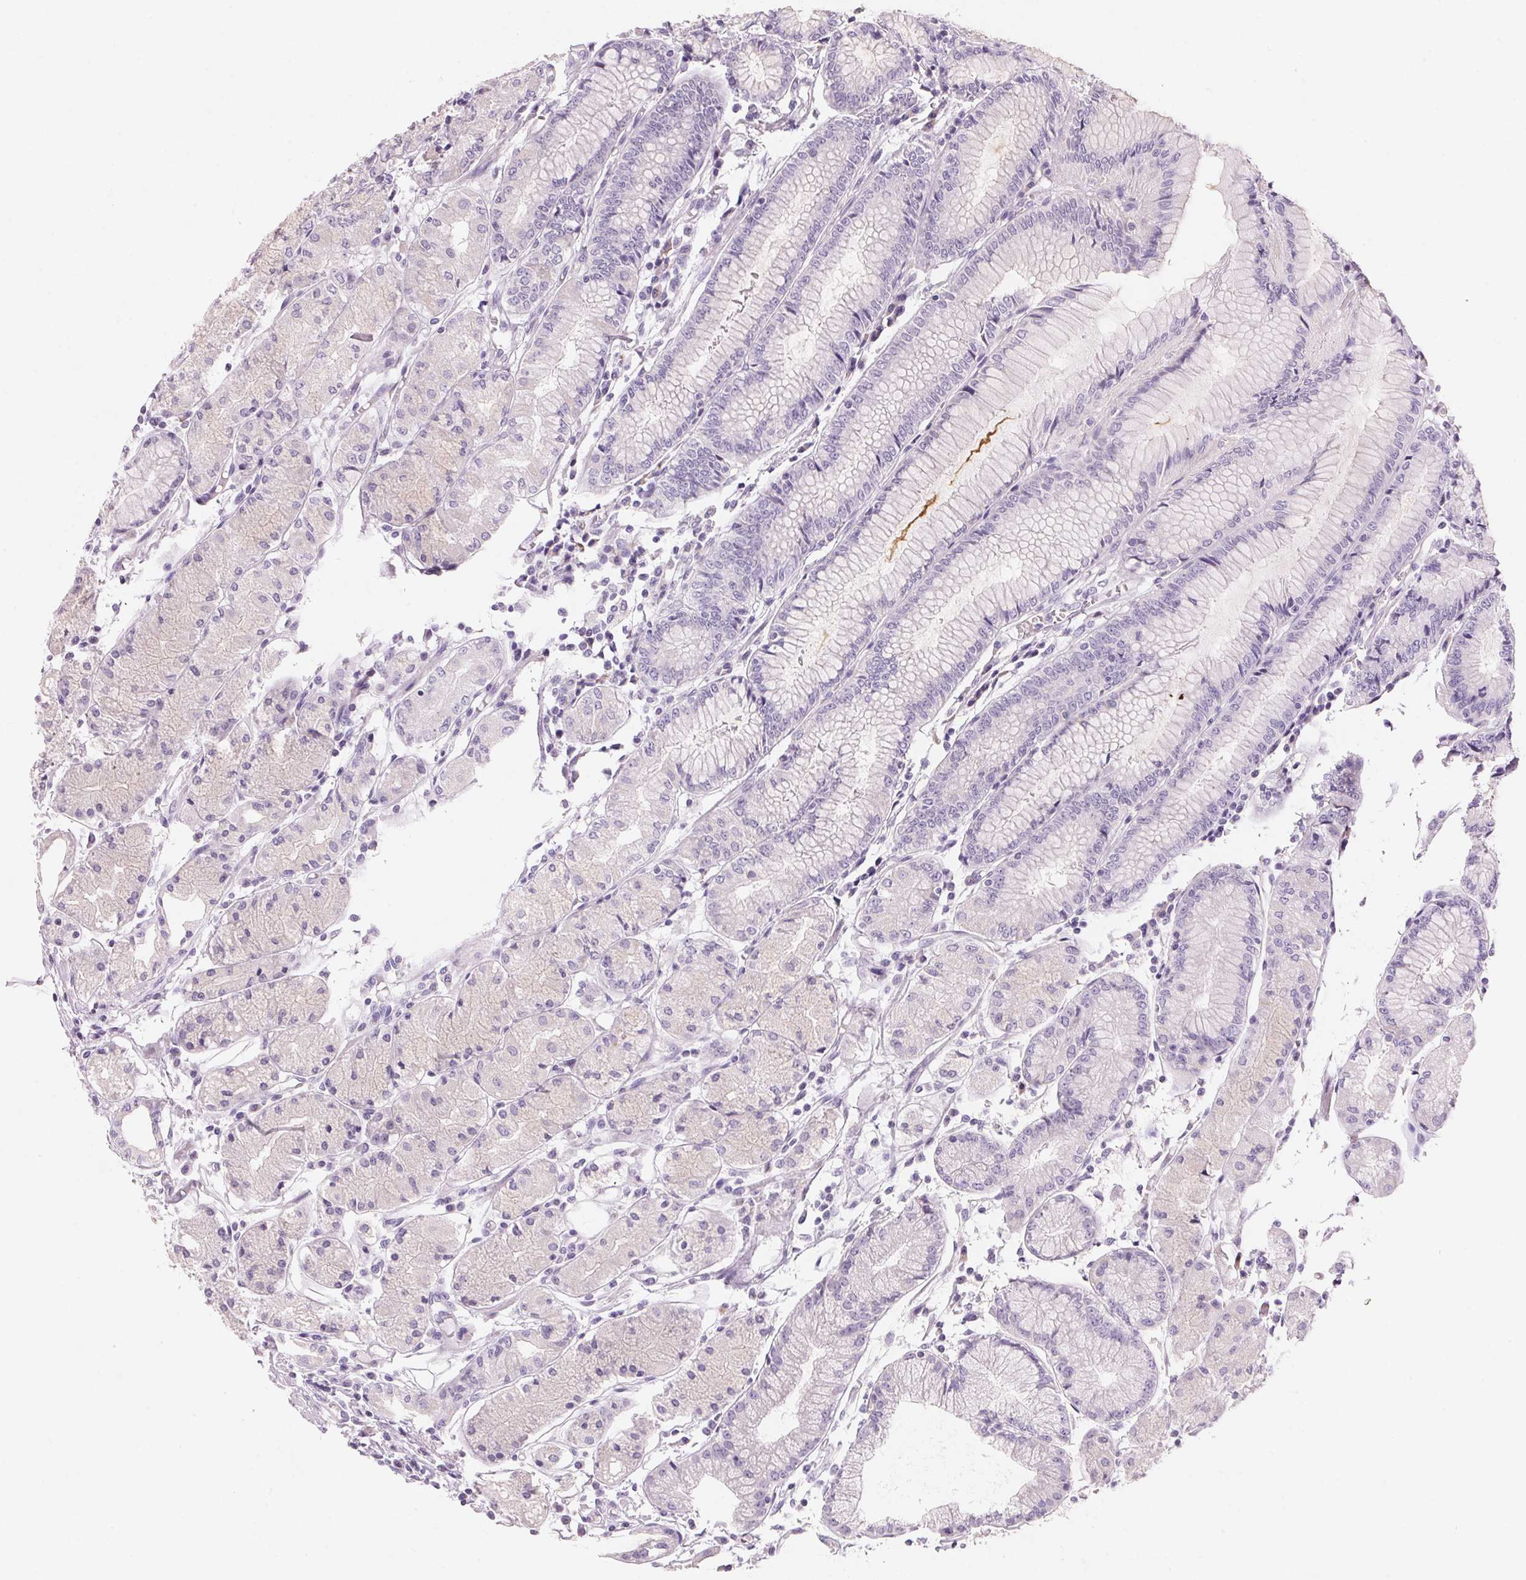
{"staining": {"intensity": "negative", "quantity": "none", "location": "none"}, "tissue": "stomach", "cell_type": "Glandular cells", "image_type": "normal", "snomed": [{"axis": "morphology", "description": "Normal tissue, NOS"}, {"axis": "topography", "description": "Stomach, upper"}], "caption": "Micrograph shows no significant protein positivity in glandular cells of benign stomach.", "gene": "CYP11B1", "patient": {"sex": "male", "age": 69}}